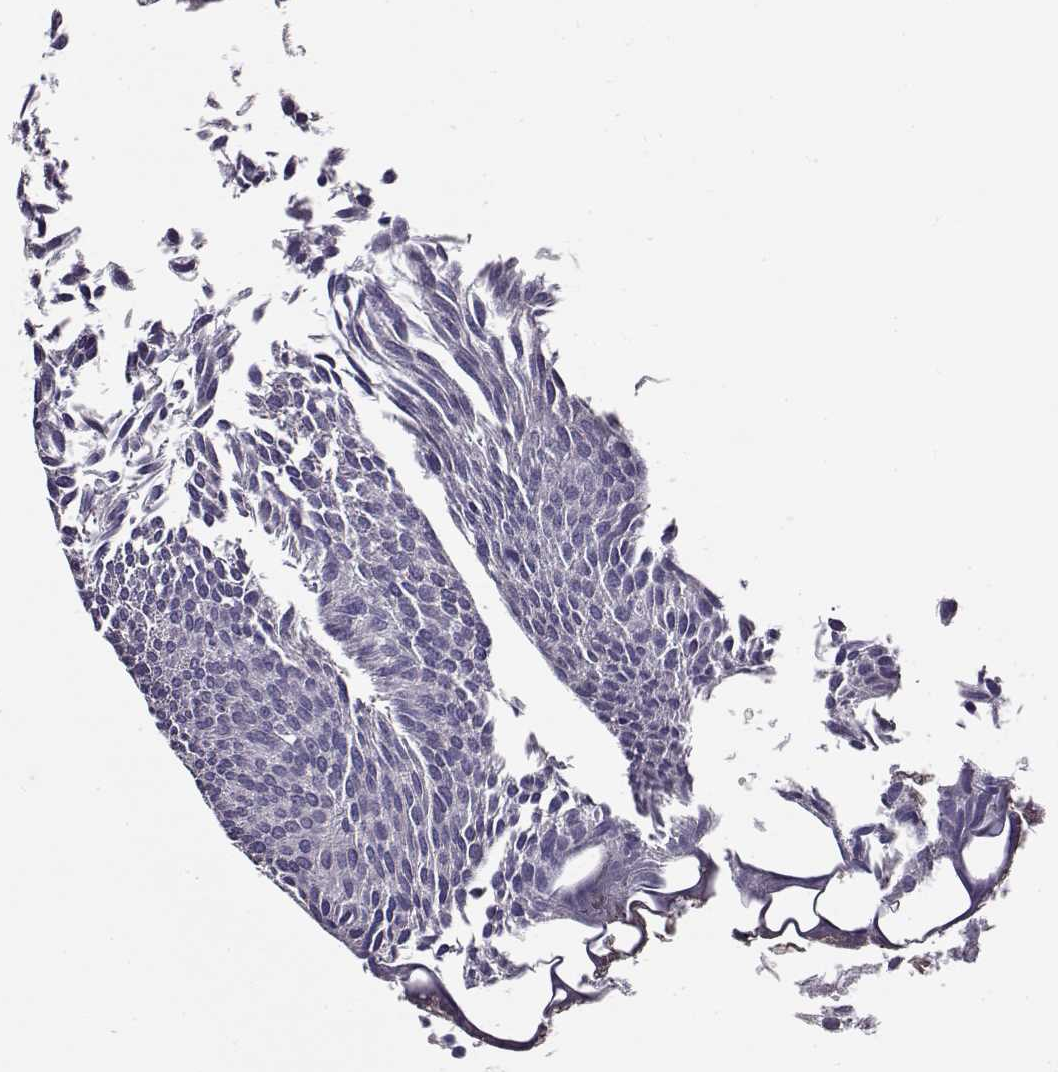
{"staining": {"intensity": "negative", "quantity": "none", "location": "none"}, "tissue": "urothelial cancer", "cell_type": "Tumor cells", "image_type": "cancer", "snomed": [{"axis": "morphology", "description": "Urothelial carcinoma, Low grade"}, {"axis": "topography", "description": "Urinary bladder"}], "caption": "DAB (3,3'-diaminobenzidine) immunohistochemical staining of low-grade urothelial carcinoma shows no significant expression in tumor cells.", "gene": "RHOXF2", "patient": {"sex": "male", "age": 63}}